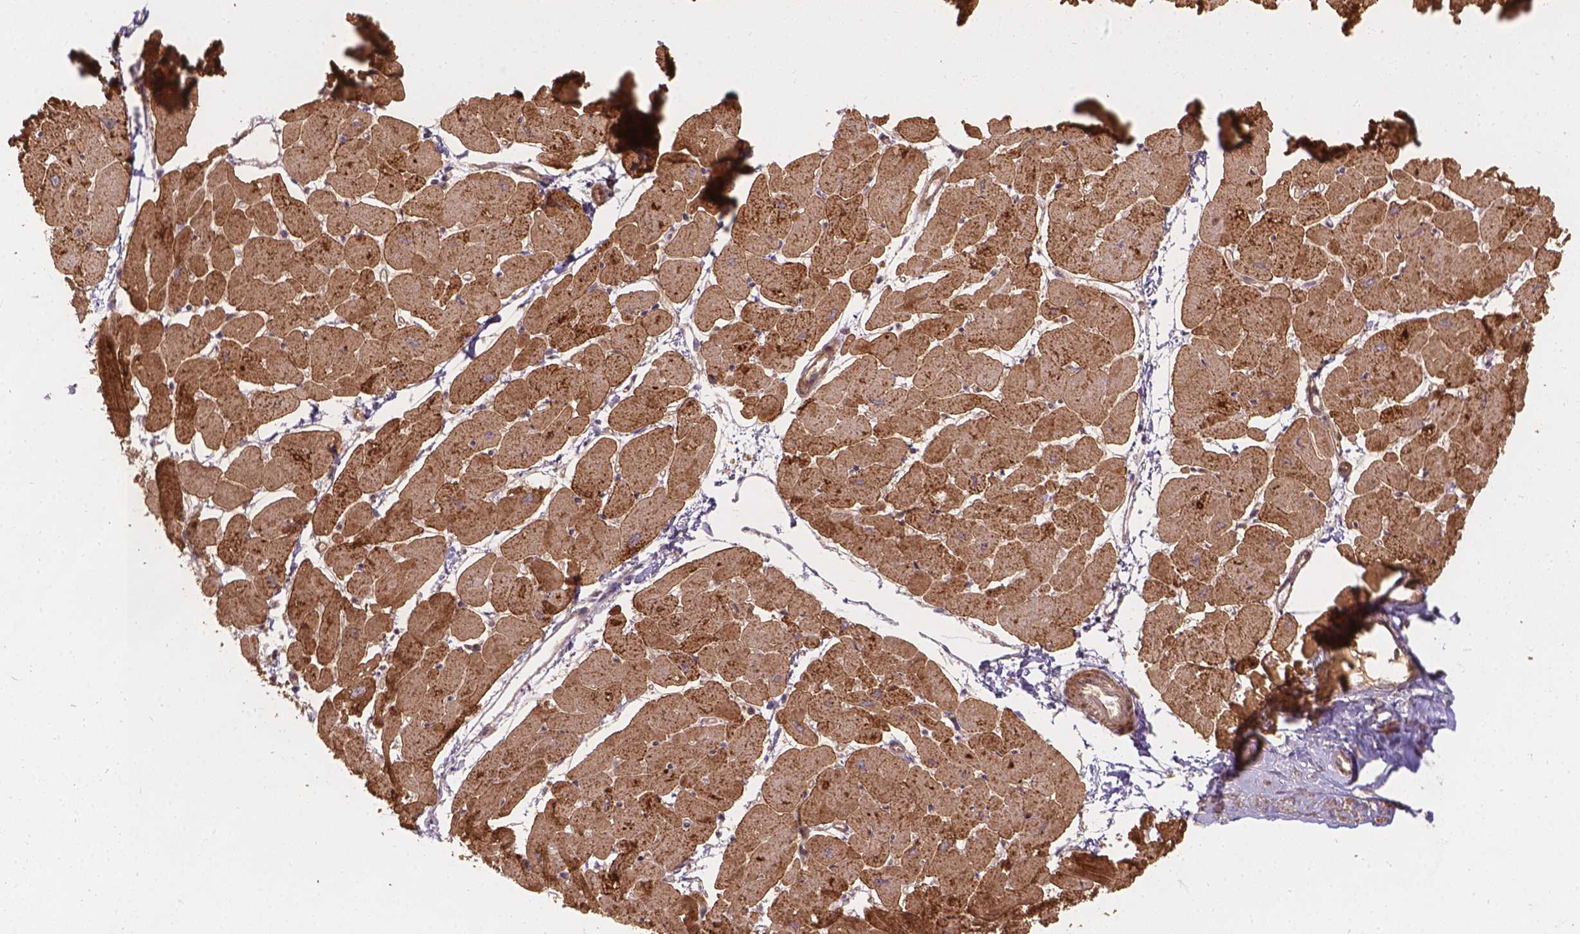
{"staining": {"intensity": "moderate", "quantity": ">75%", "location": "cytoplasmic/membranous"}, "tissue": "heart muscle", "cell_type": "Cardiomyocytes", "image_type": "normal", "snomed": [{"axis": "morphology", "description": "Normal tissue, NOS"}, {"axis": "topography", "description": "Heart"}], "caption": "Protein analysis of normal heart muscle exhibits moderate cytoplasmic/membranous expression in about >75% of cardiomyocytes.", "gene": "XPR1", "patient": {"sex": "male", "age": 57}}